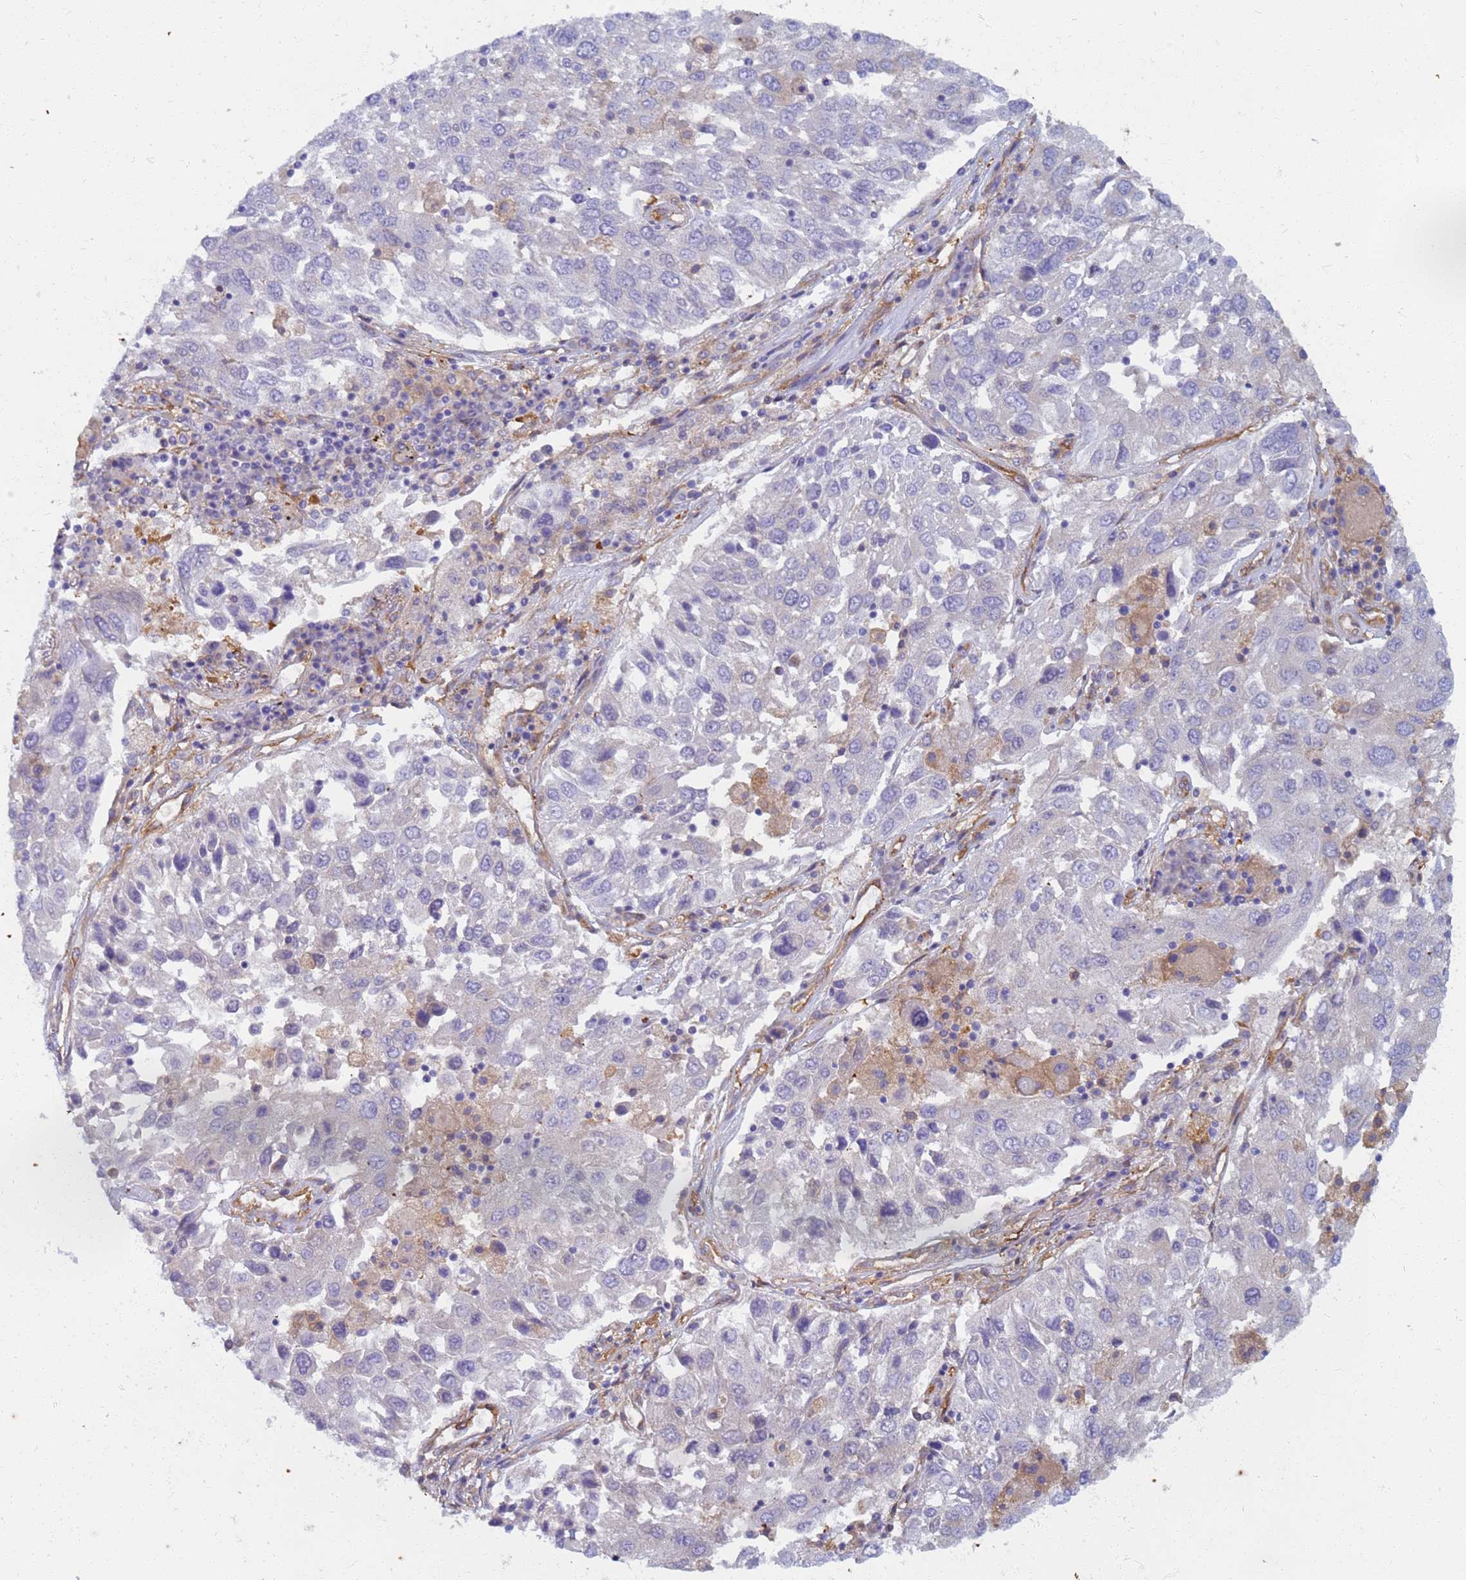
{"staining": {"intensity": "negative", "quantity": "none", "location": "none"}, "tissue": "lung cancer", "cell_type": "Tumor cells", "image_type": "cancer", "snomed": [{"axis": "morphology", "description": "Squamous cell carcinoma, NOS"}, {"axis": "topography", "description": "Lung"}], "caption": "Immunohistochemical staining of lung squamous cell carcinoma displays no significant staining in tumor cells.", "gene": "EEA1", "patient": {"sex": "male", "age": 65}}